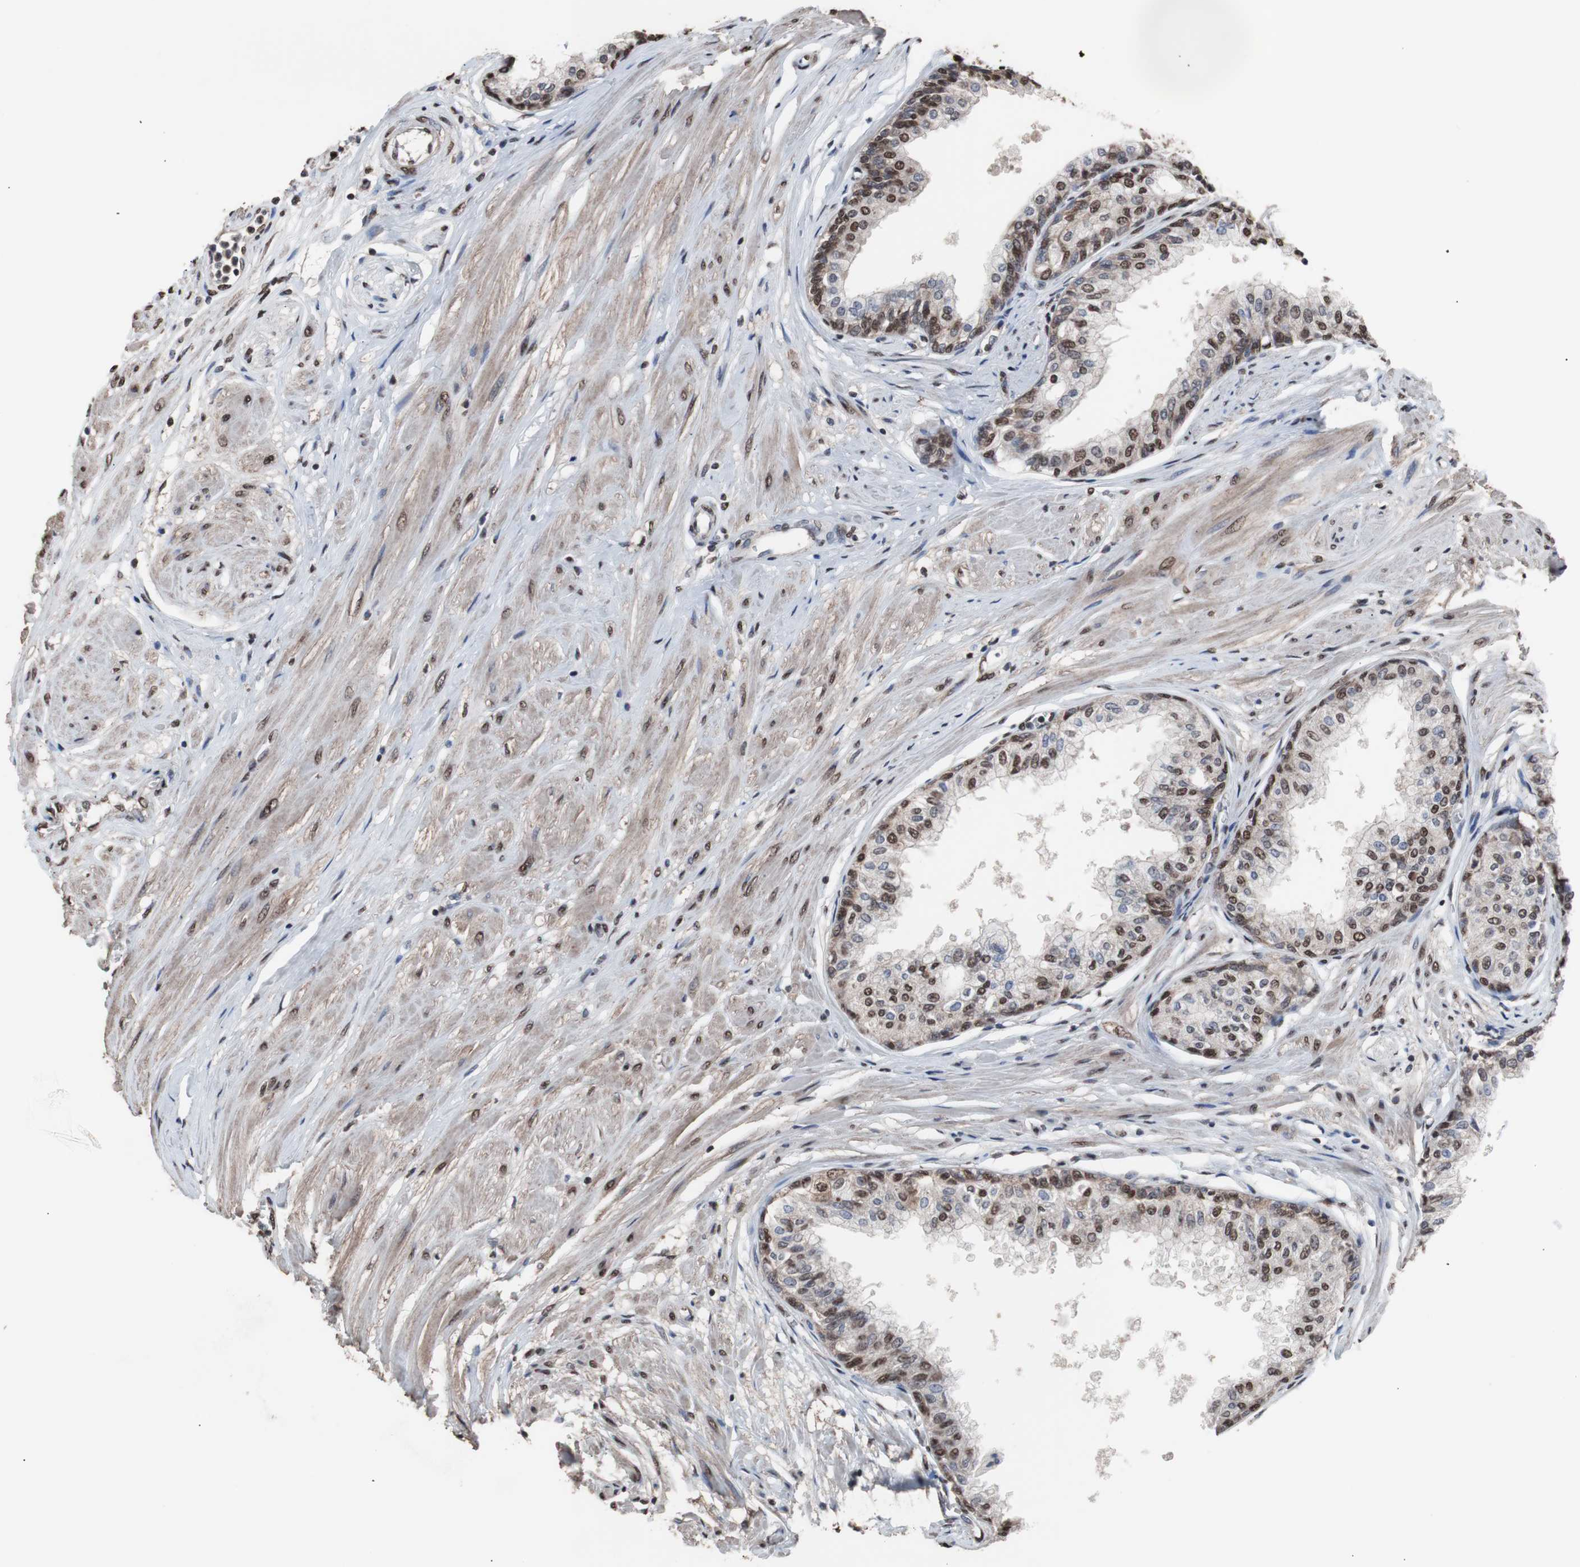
{"staining": {"intensity": "moderate", "quantity": "25%-75%", "location": "nuclear"}, "tissue": "prostate", "cell_type": "Glandular cells", "image_type": "normal", "snomed": [{"axis": "morphology", "description": "Normal tissue, NOS"}, {"axis": "topography", "description": "Prostate"}, {"axis": "topography", "description": "Seminal veicle"}], "caption": "High-magnification brightfield microscopy of unremarkable prostate stained with DAB (brown) and counterstained with hematoxylin (blue). glandular cells exhibit moderate nuclear positivity is identified in approximately25%-75% of cells.", "gene": "MED27", "patient": {"sex": "male", "age": 60}}